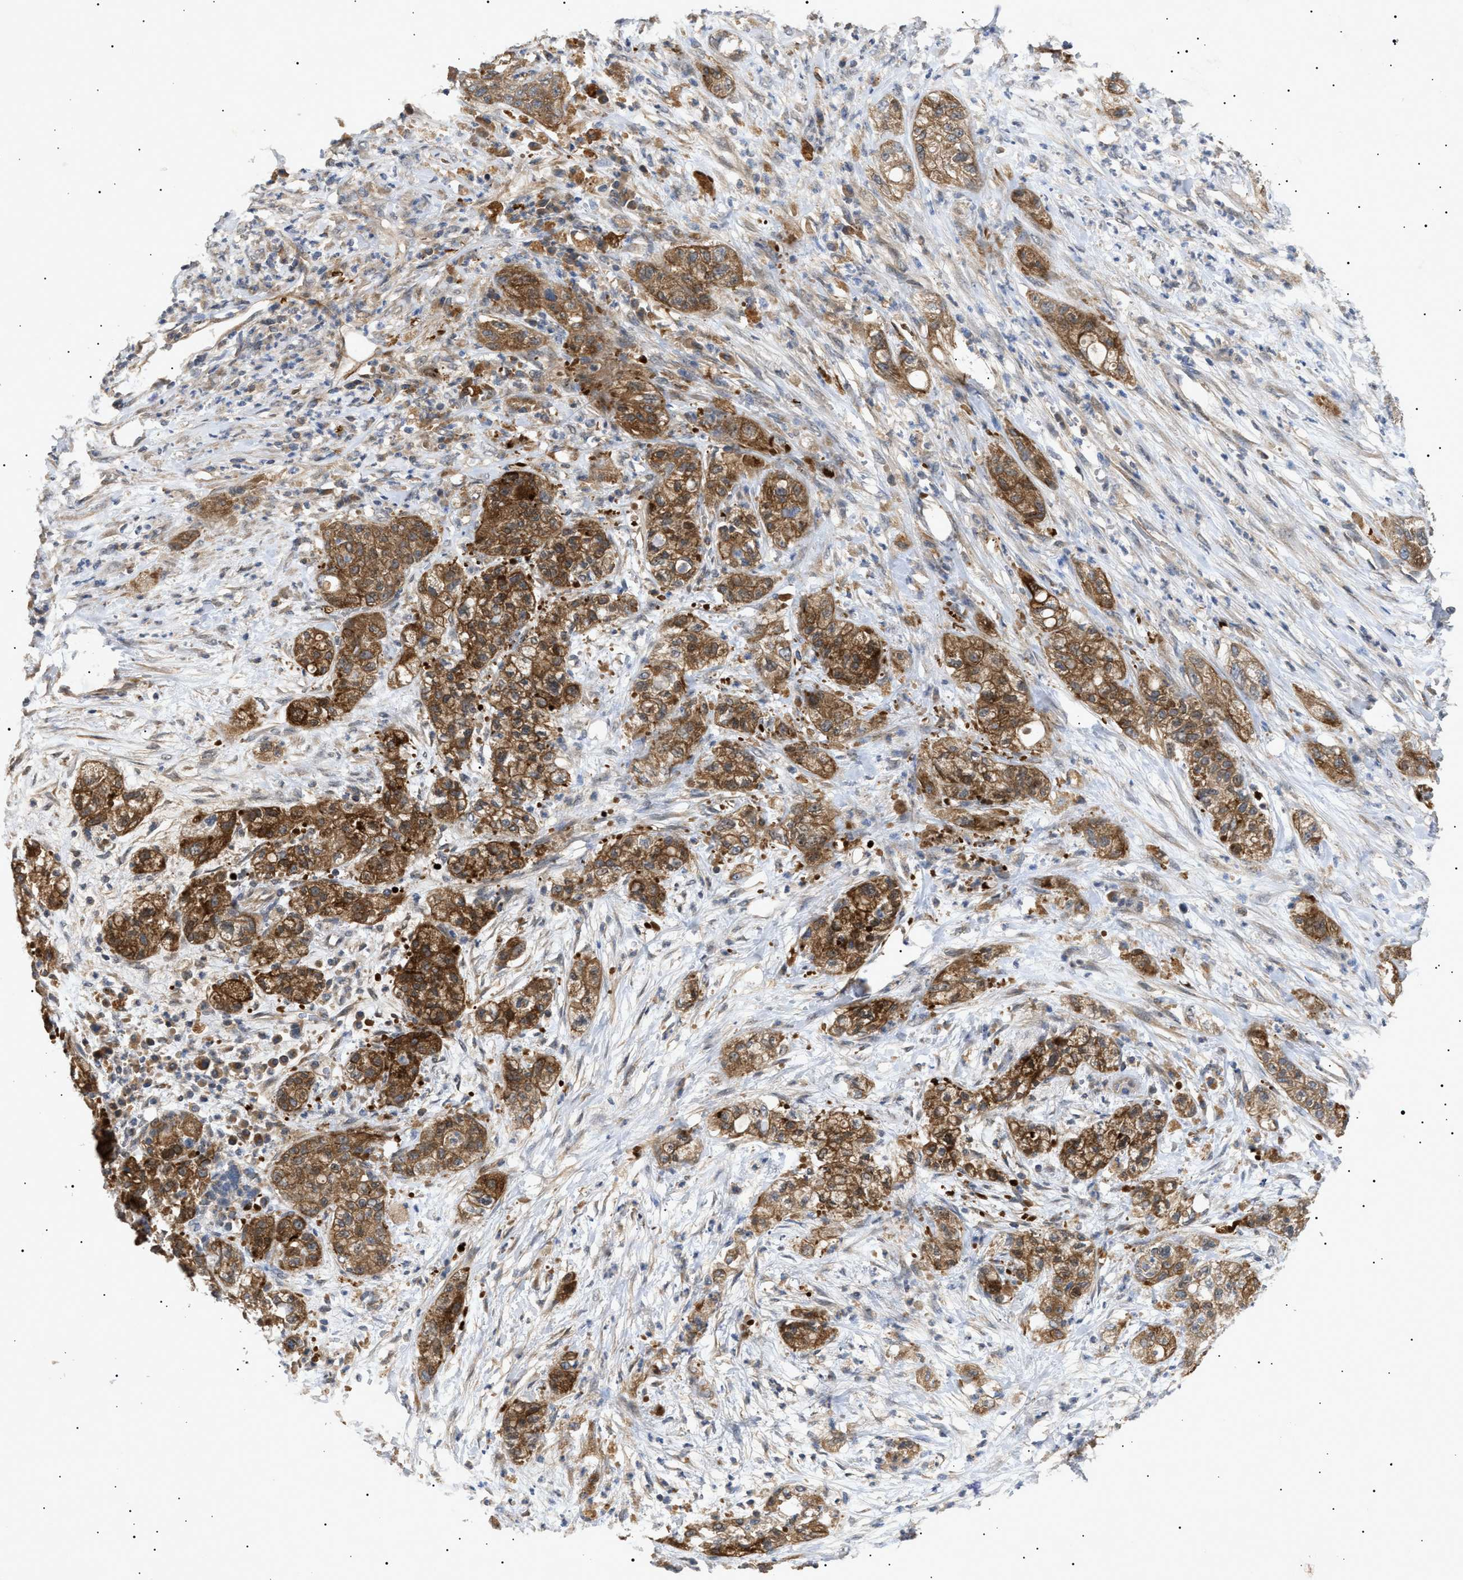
{"staining": {"intensity": "moderate", "quantity": ">75%", "location": "cytoplasmic/membranous"}, "tissue": "pancreatic cancer", "cell_type": "Tumor cells", "image_type": "cancer", "snomed": [{"axis": "morphology", "description": "Adenocarcinoma, NOS"}, {"axis": "topography", "description": "Pancreas"}], "caption": "Immunohistochemistry (IHC) (DAB) staining of adenocarcinoma (pancreatic) exhibits moderate cytoplasmic/membranous protein staining in about >75% of tumor cells.", "gene": "SIRT5", "patient": {"sex": "female", "age": 78}}